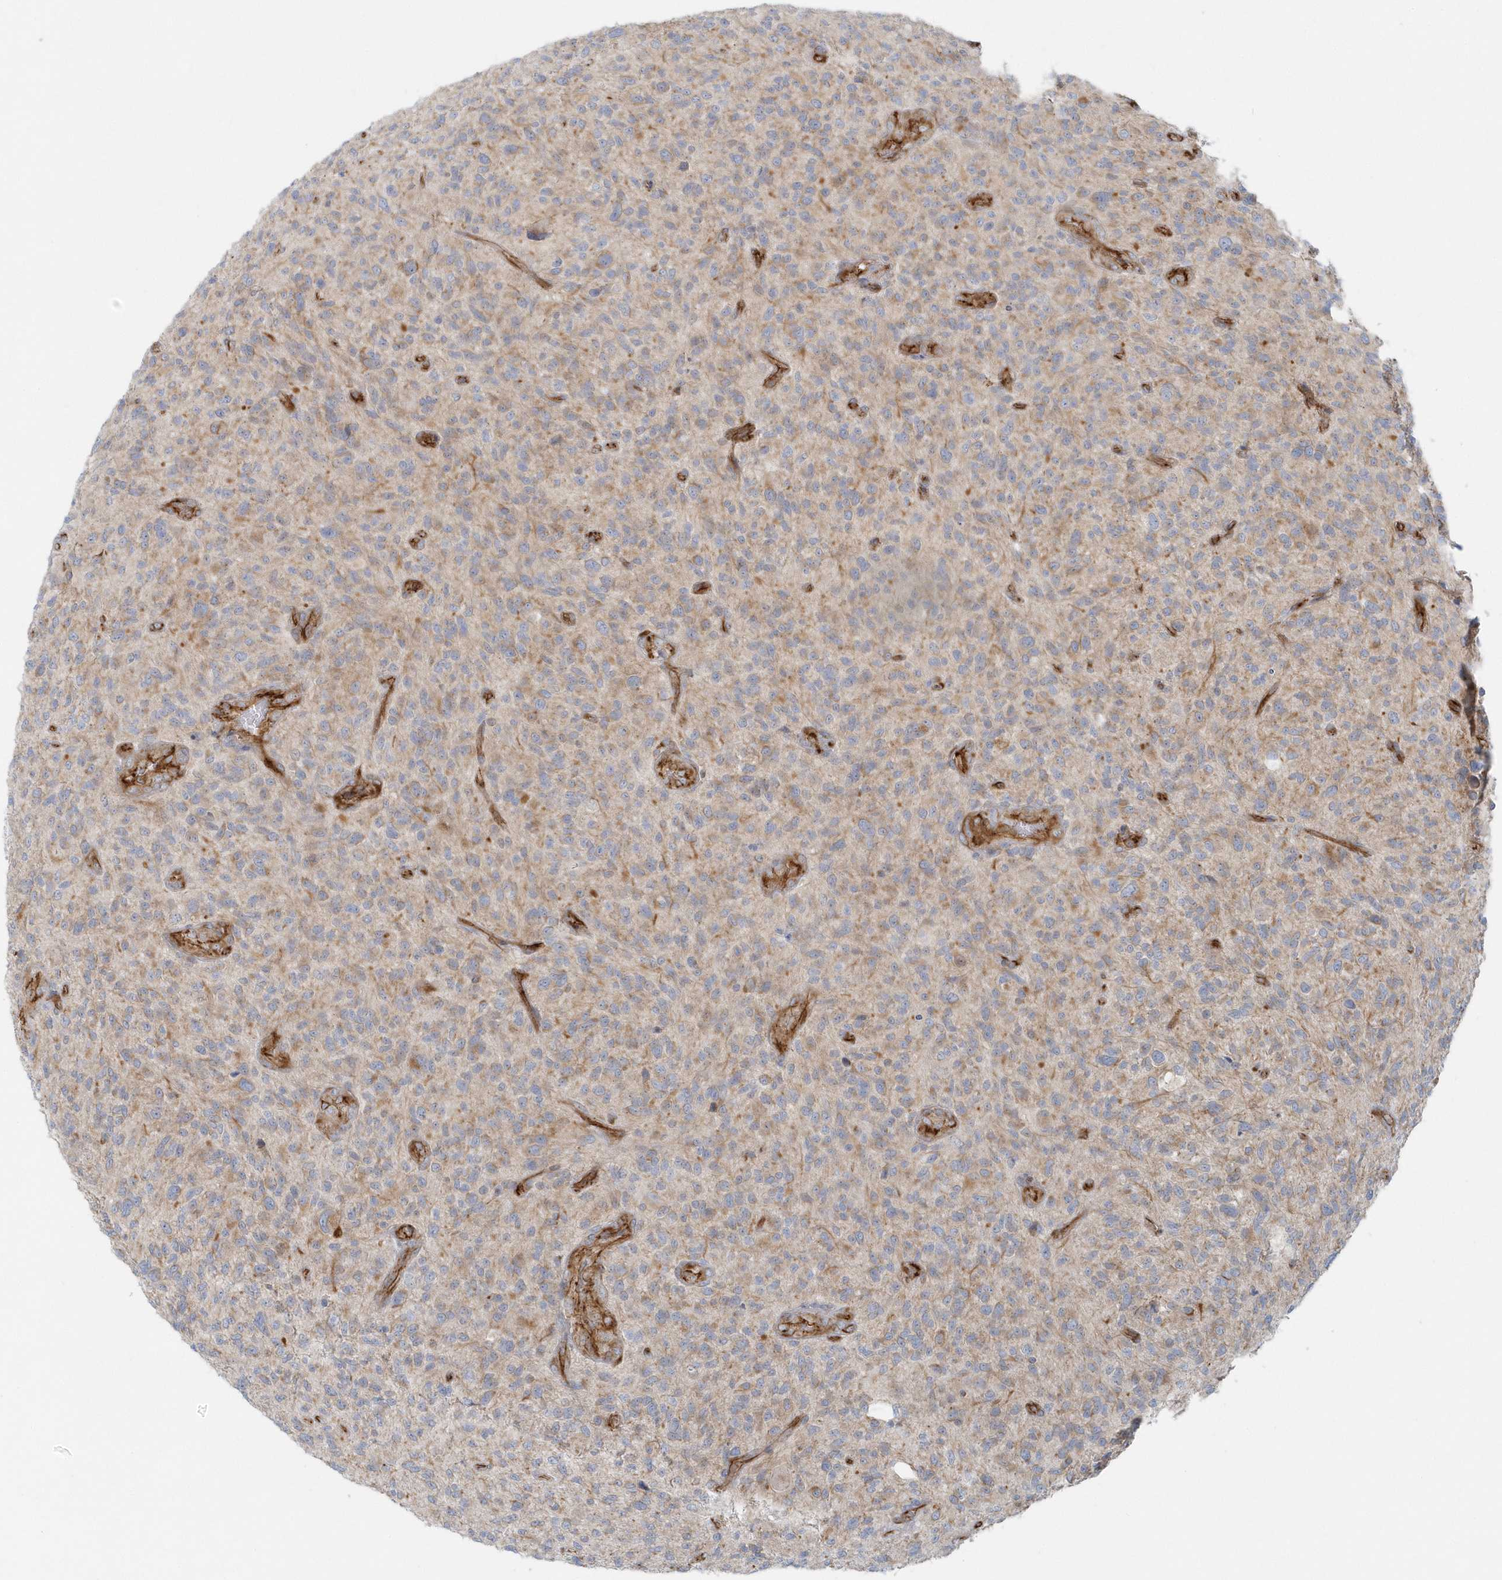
{"staining": {"intensity": "weak", "quantity": ">75%", "location": "cytoplasmic/membranous"}, "tissue": "glioma", "cell_type": "Tumor cells", "image_type": "cancer", "snomed": [{"axis": "morphology", "description": "Glioma, malignant, High grade"}, {"axis": "topography", "description": "Brain"}], "caption": "There is low levels of weak cytoplasmic/membranous positivity in tumor cells of glioma, as demonstrated by immunohistochemical staining (brown color).", "gene": "GPR152", "patient": {"sex": "male", "age": 47}}